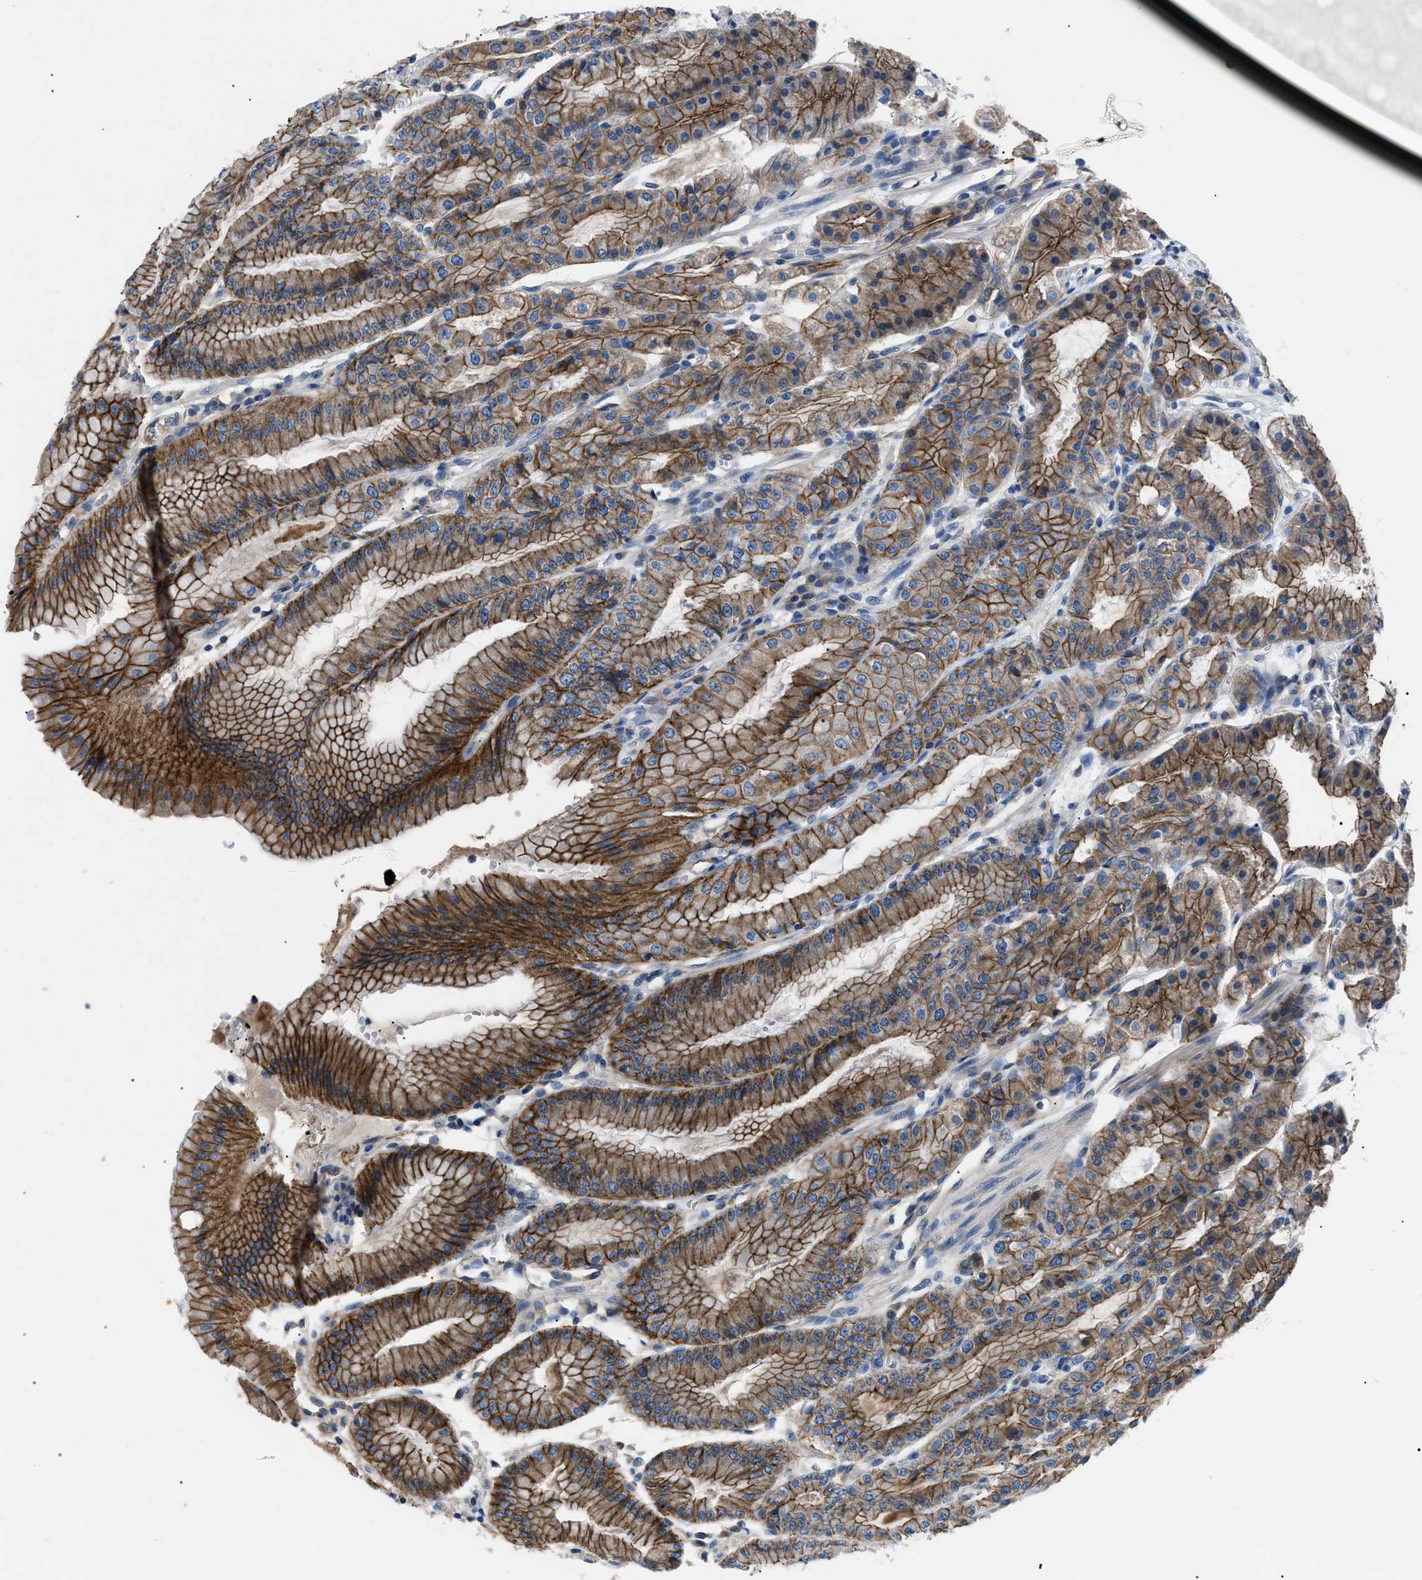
{"staining": {"intensity": "strong", "quantity": ">75%", "location": "cytoplasmic/membranous"}, "tissue": "stomach", "cell_type": "Glandular cells", "image_type": "normal", "snomed": [{"axis": "morphology", "description": "Normal tissue, NOS"}, {"axis": "topography", "description": "Stomach, lower"}], "caption": "Brown immunohistochemical staining in benign human stomach displays strong cytoplasmic/membranous positivity in about >75% of glandular cells. The staining was performed using DAB, with brown indicating positive protein expression. Nuclei are stained blue with hematoxylin.", "gene": "ZDHHC24", "patient": {"sex": "male", "age": 71}}